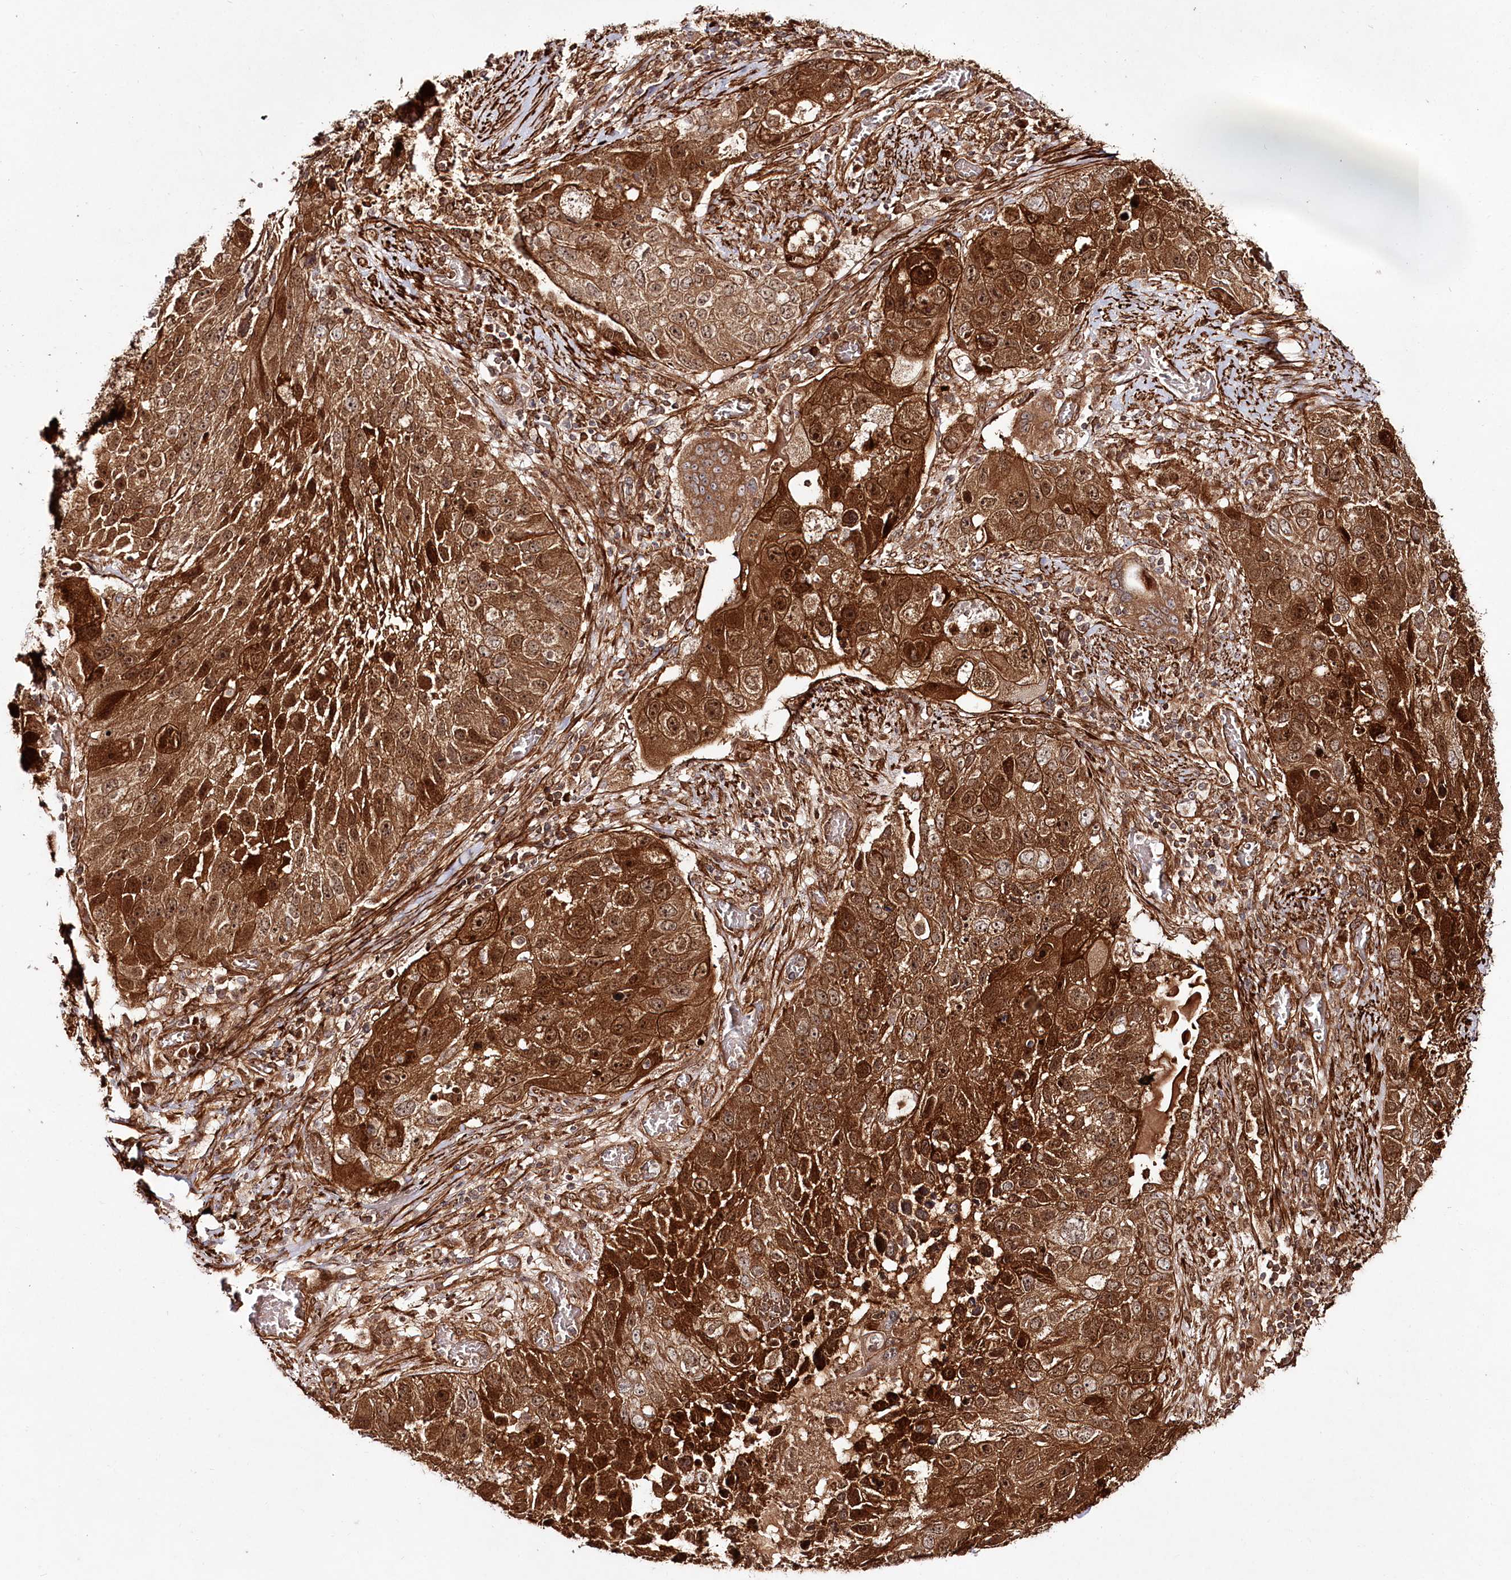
{"staining": {"intensity": "strong", "quantity": ">75%", "location": "cytoplasmic/membranous,nuclear"}, "tissue": "lung cancer", "cell_type": "Tumor cells", "image_type": "cancer", "snomed": [{"axis": "morphology", "description": "Squamous cell carcinoma, NOS"}, {"axis": "topography", "description": "Lung"}], "caption": "IHC micrograph of human lung cancer stained for a protein (brown), which shows high levels of strong cytoplasmic/membranous and nuclear positivity in approximately >75% of tumor cells.", "gene": "REXO2", "patient": {"sex": "male", "age": 61}}